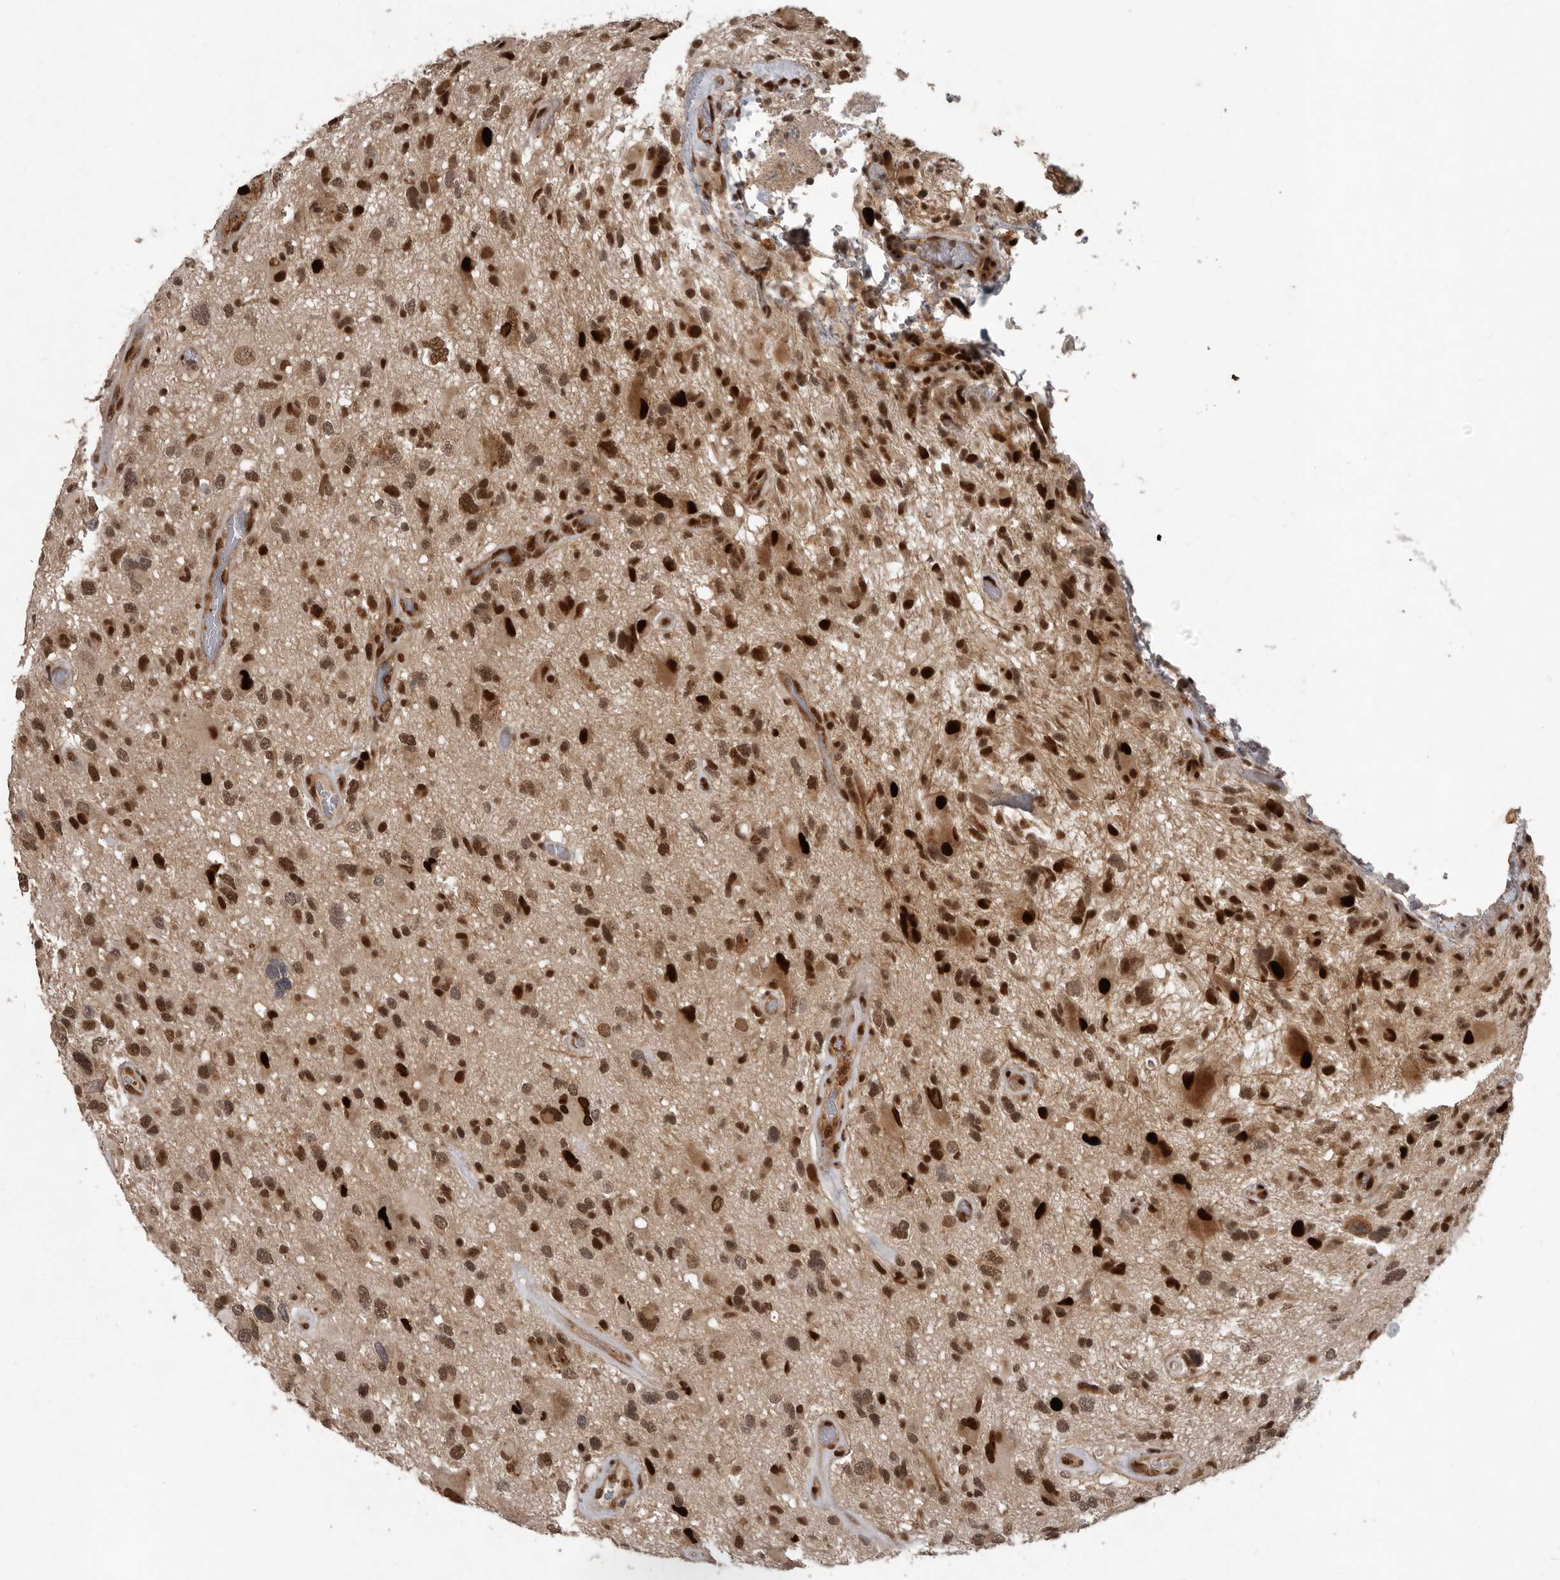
{"staining": {"intensity": "moderate", "quantity": ">75%", "location": "nuclear"}, "tissue": "glioma", "cell_type": "Tumor cells", "image_type": "cancer", "snomed": [{"axis": "morphology", "description": "Glioma, malignant, High grade"}, {"axis": "topography", "description": "Brain"}], "caption": "Human malignant glioma (high-grade) stained for a protein (brown) demonstrates moderate nuclear positive positivity in about >75% of tumor cells.", "gene": "CDC27", "patient": {"sex": "male", "age": 33}}